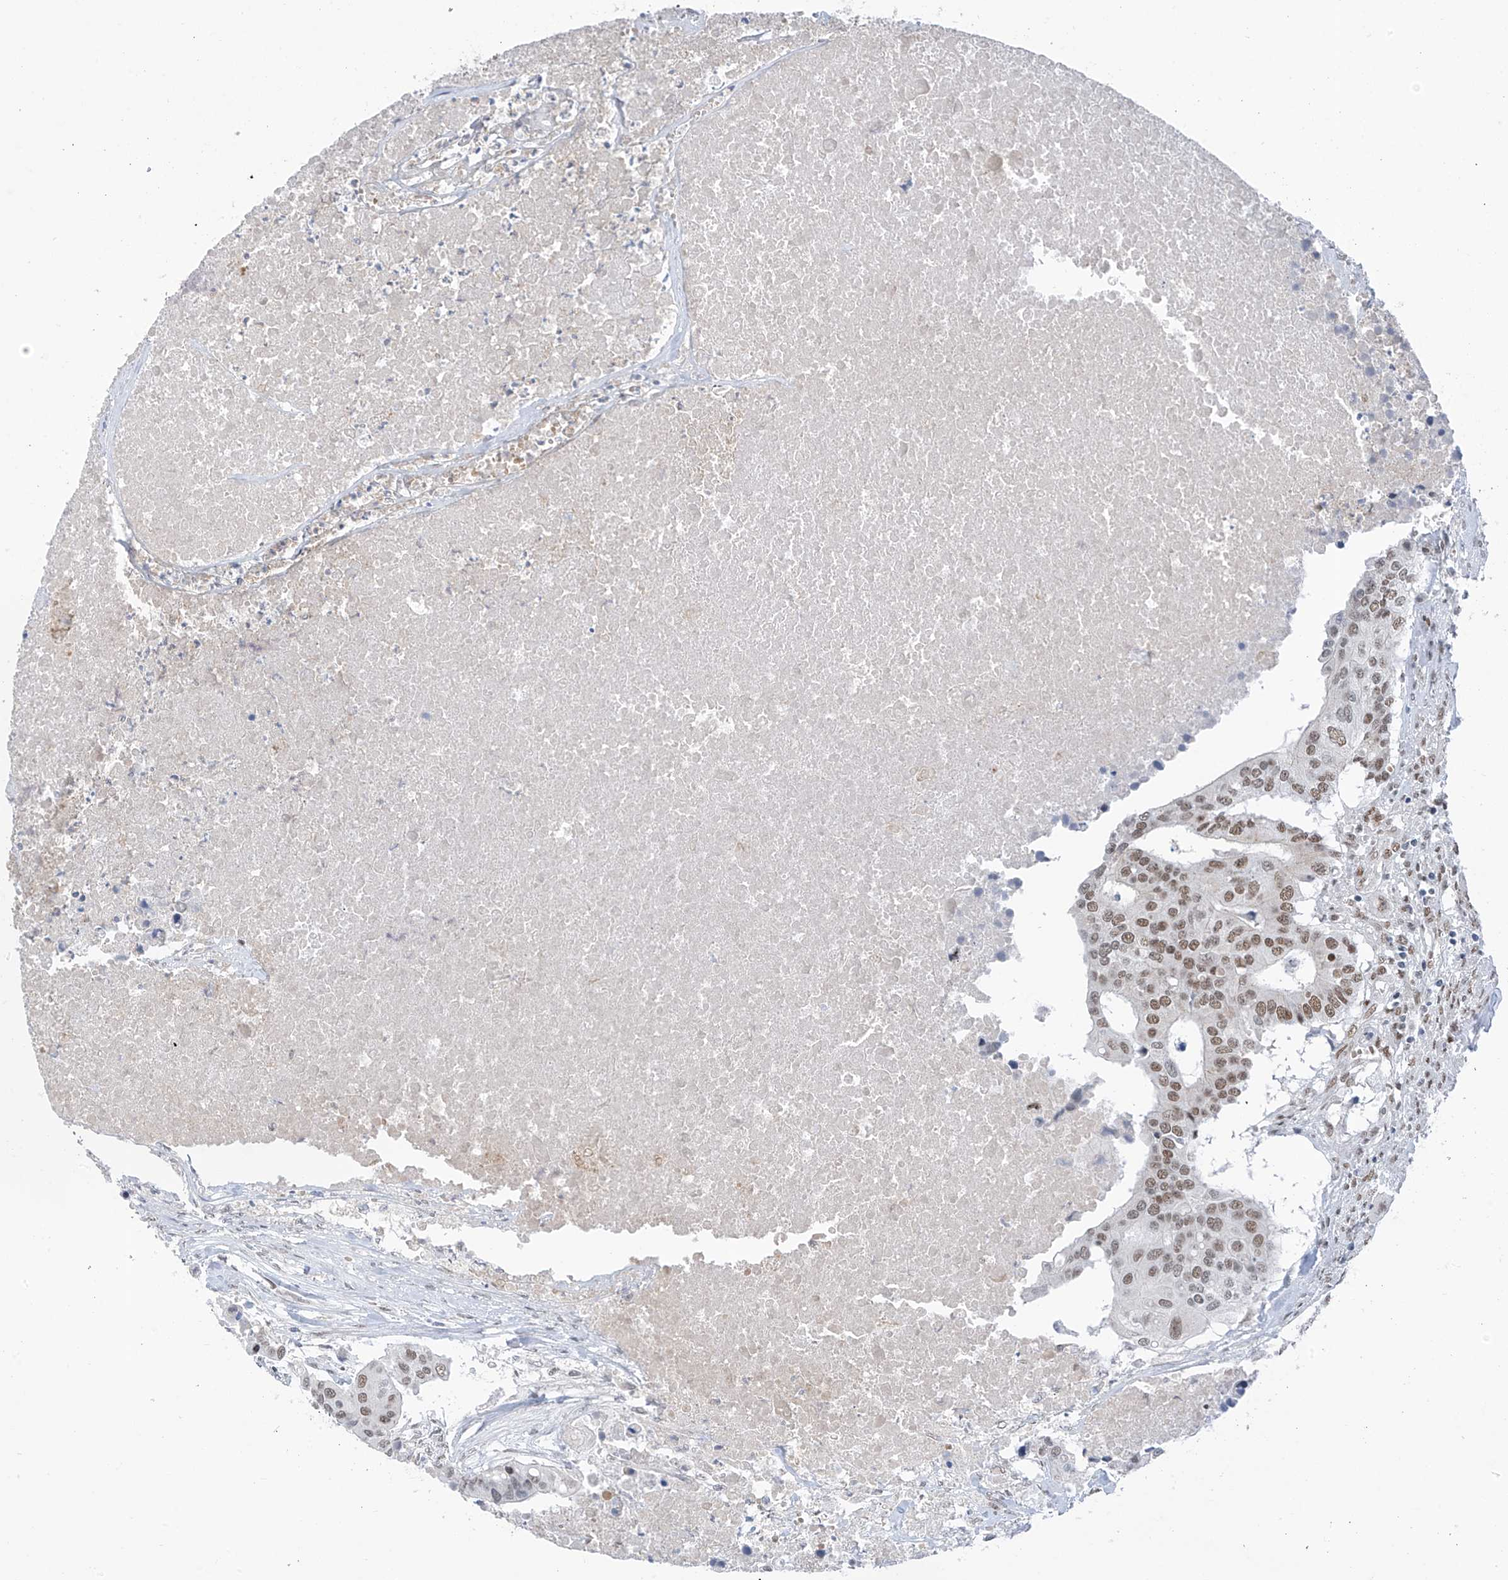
{"staining": {"intensity": "moderate", "quantity": ">75%", "location": "nuclear"}, "tissue": "colorectal cancer", "cell_type": "Tumor cells", "image_type": "cancer", "snomed": [{"axis": "morphology", "description": "Adenocarcinoma, NOS"}, {"axis": "topography", "description": "Colon"}], "caption": "Immunohistochemistry photomicrograph of human adenocarcinoma (colorectal) stained for a protein (brown), which reveals medium levels of moderate nuclear positivity in approximately >75% of tumor cells.", "gene": "MCM9", "patient": {"sex": "male", "age": 77}}